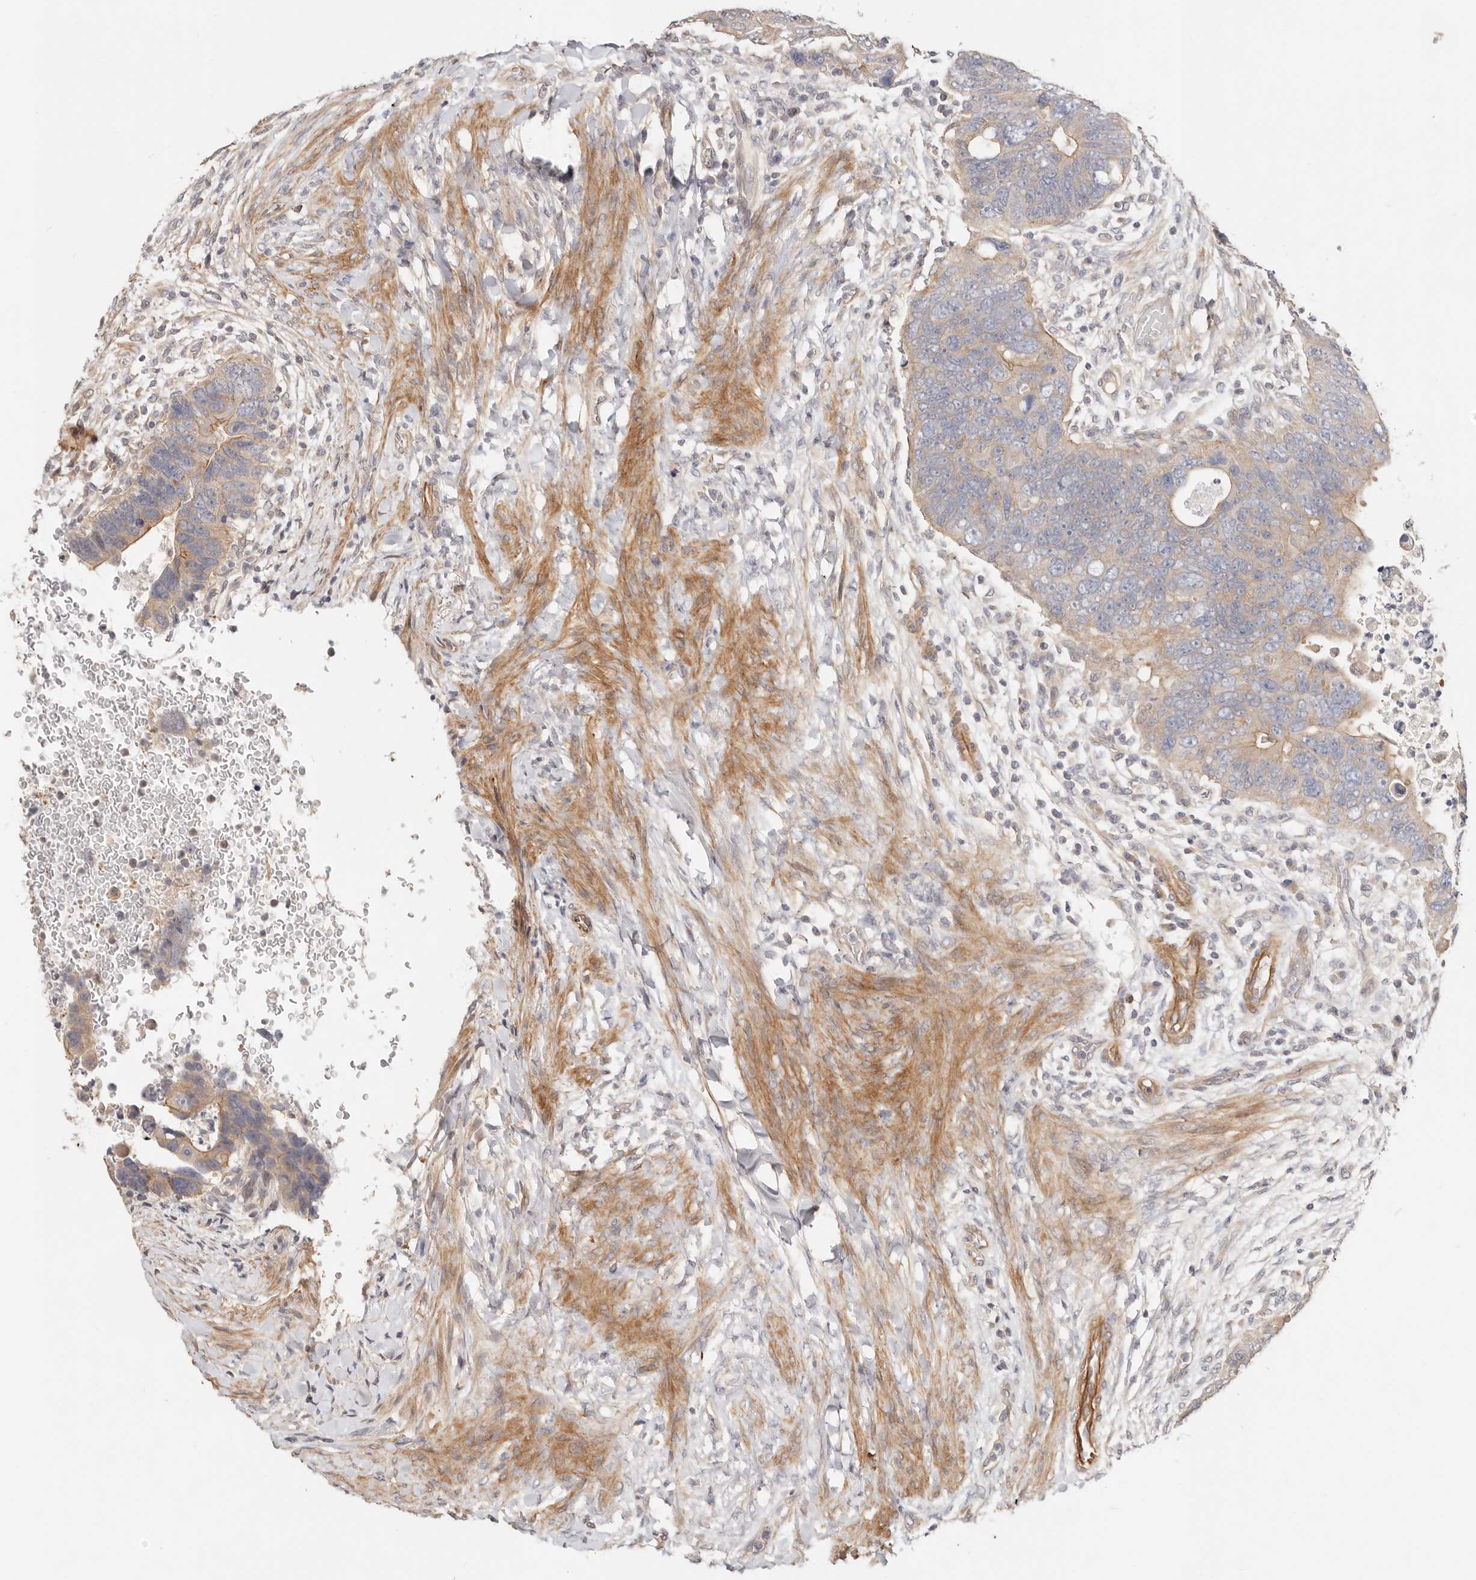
{"staining": {"intensity": "weak", "quantity": ">75%", "location": "cytoplasmic/membranous"}, "tissue": "colorectal cancer", "cell_type": "Tumor cells", "image_type": "cancer", "snomed": [{"axis": "morphology", "description": "Adenocarcinoma, NOS"}, {"axis": "topography", "description": "Rectum"}], "caption": "Colorectal cancer (adenocarcinoma) stained with a brown dye shows weak cytoplasmic/membranous positive expression in approximately >75% of tumor cells.", "gene": "ZRANB1", "patient": {"sex": "male", "age": 59}}